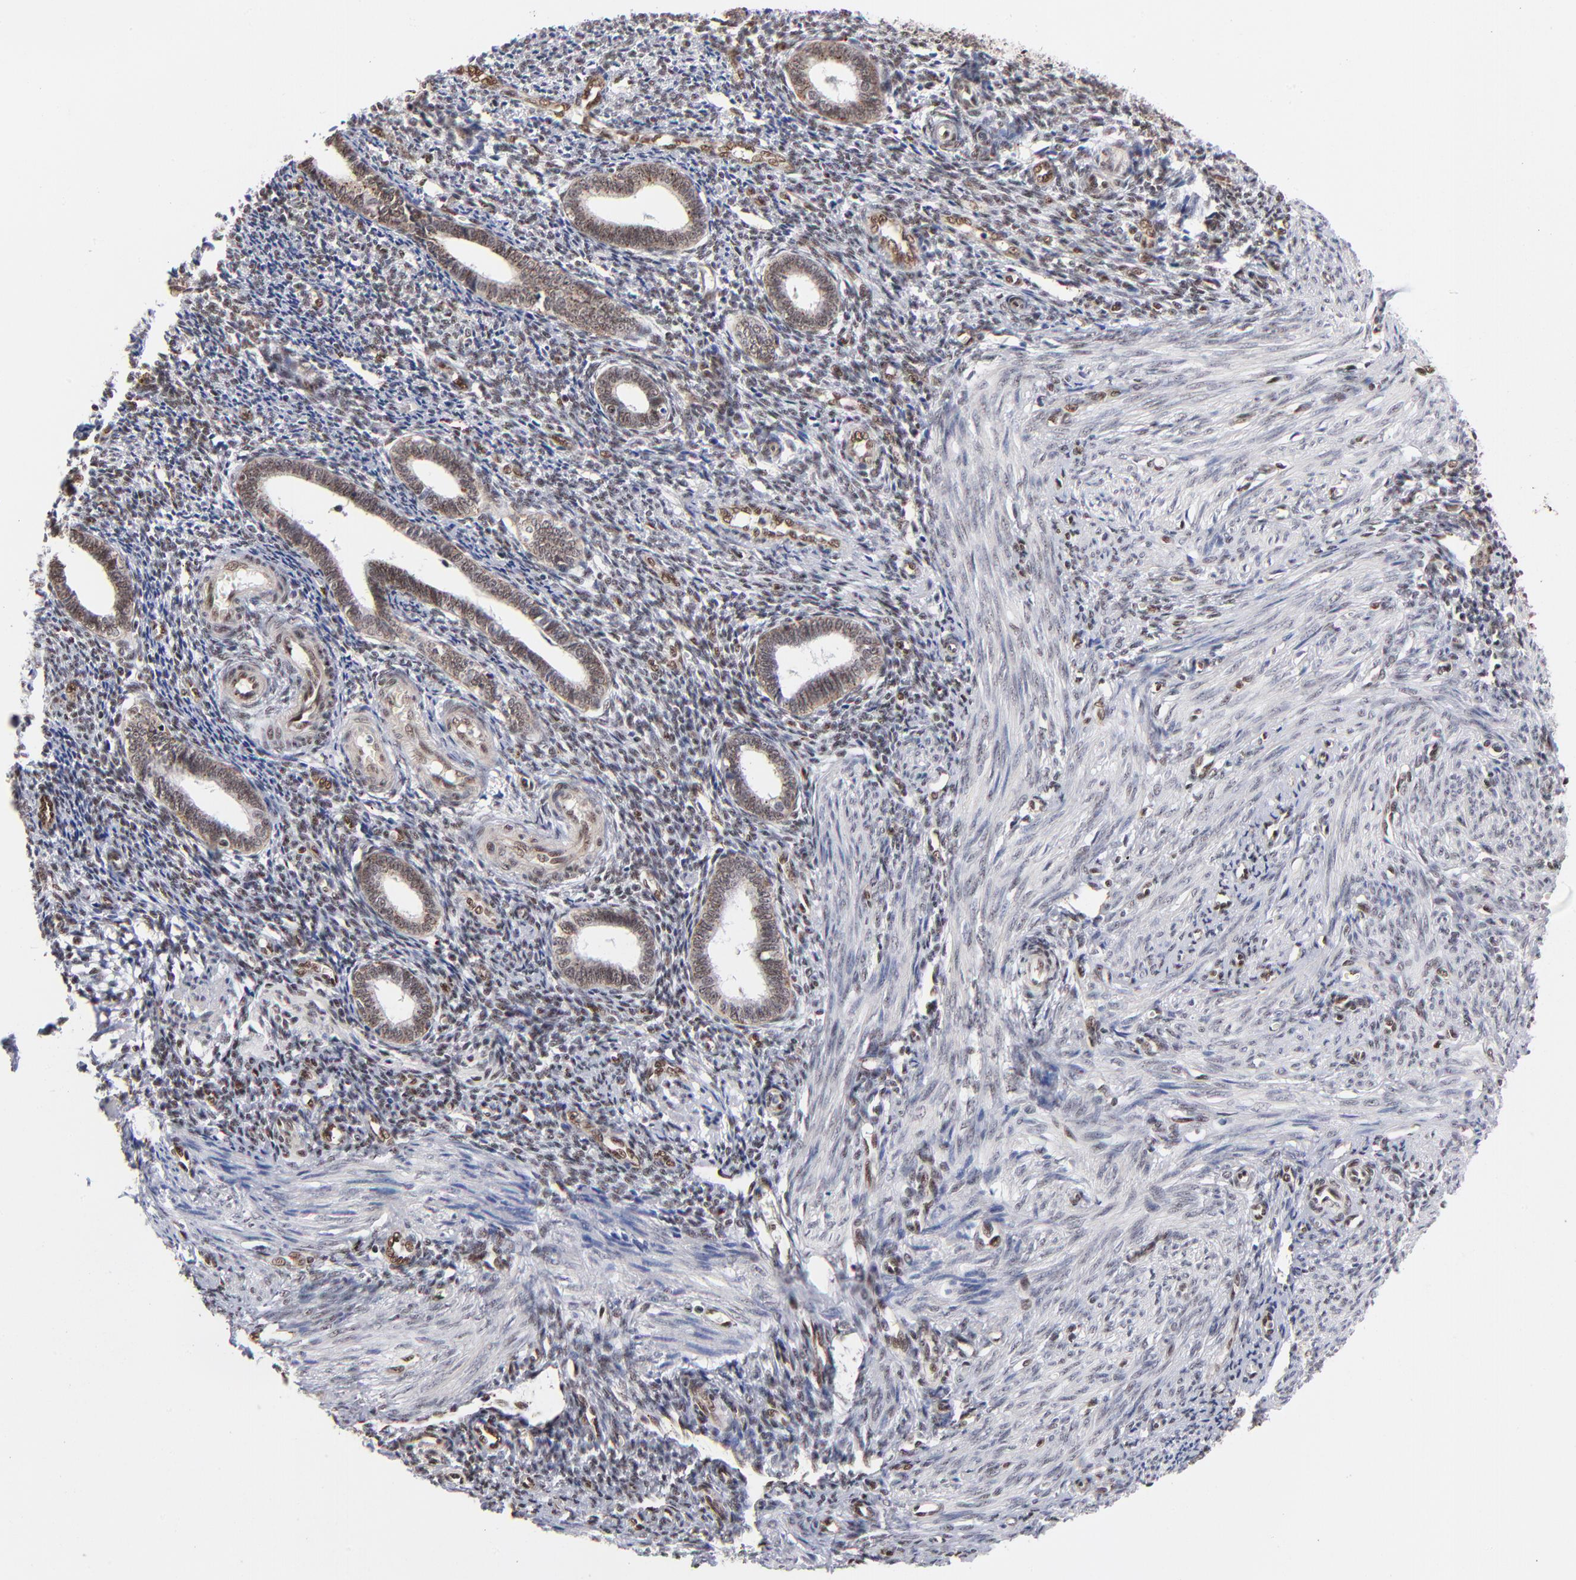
{"staining": {"intensity": "weak", "quantity": "25%-75%", "location": "nuclear"}, "tissue": "endometrium", "cell_type": "Cells in endometrial stroma", "image_type": "normal", "snomed": [{"axis": "morphology", "description": "Normal tissue, NOS"}, {"axis": "topography", "description": "Endometrium"}], "caption": "Immunohistochemistry (IHC) (DAB (3,3'-diaminobenzidine)) staining of unremarkable human endometrium exhibits weak nuclear protein expression in approximately 25%-75% of cells in endometrial stroma.", "gene": "GABPA", "patient": {"sex": "female", "age": 27}}